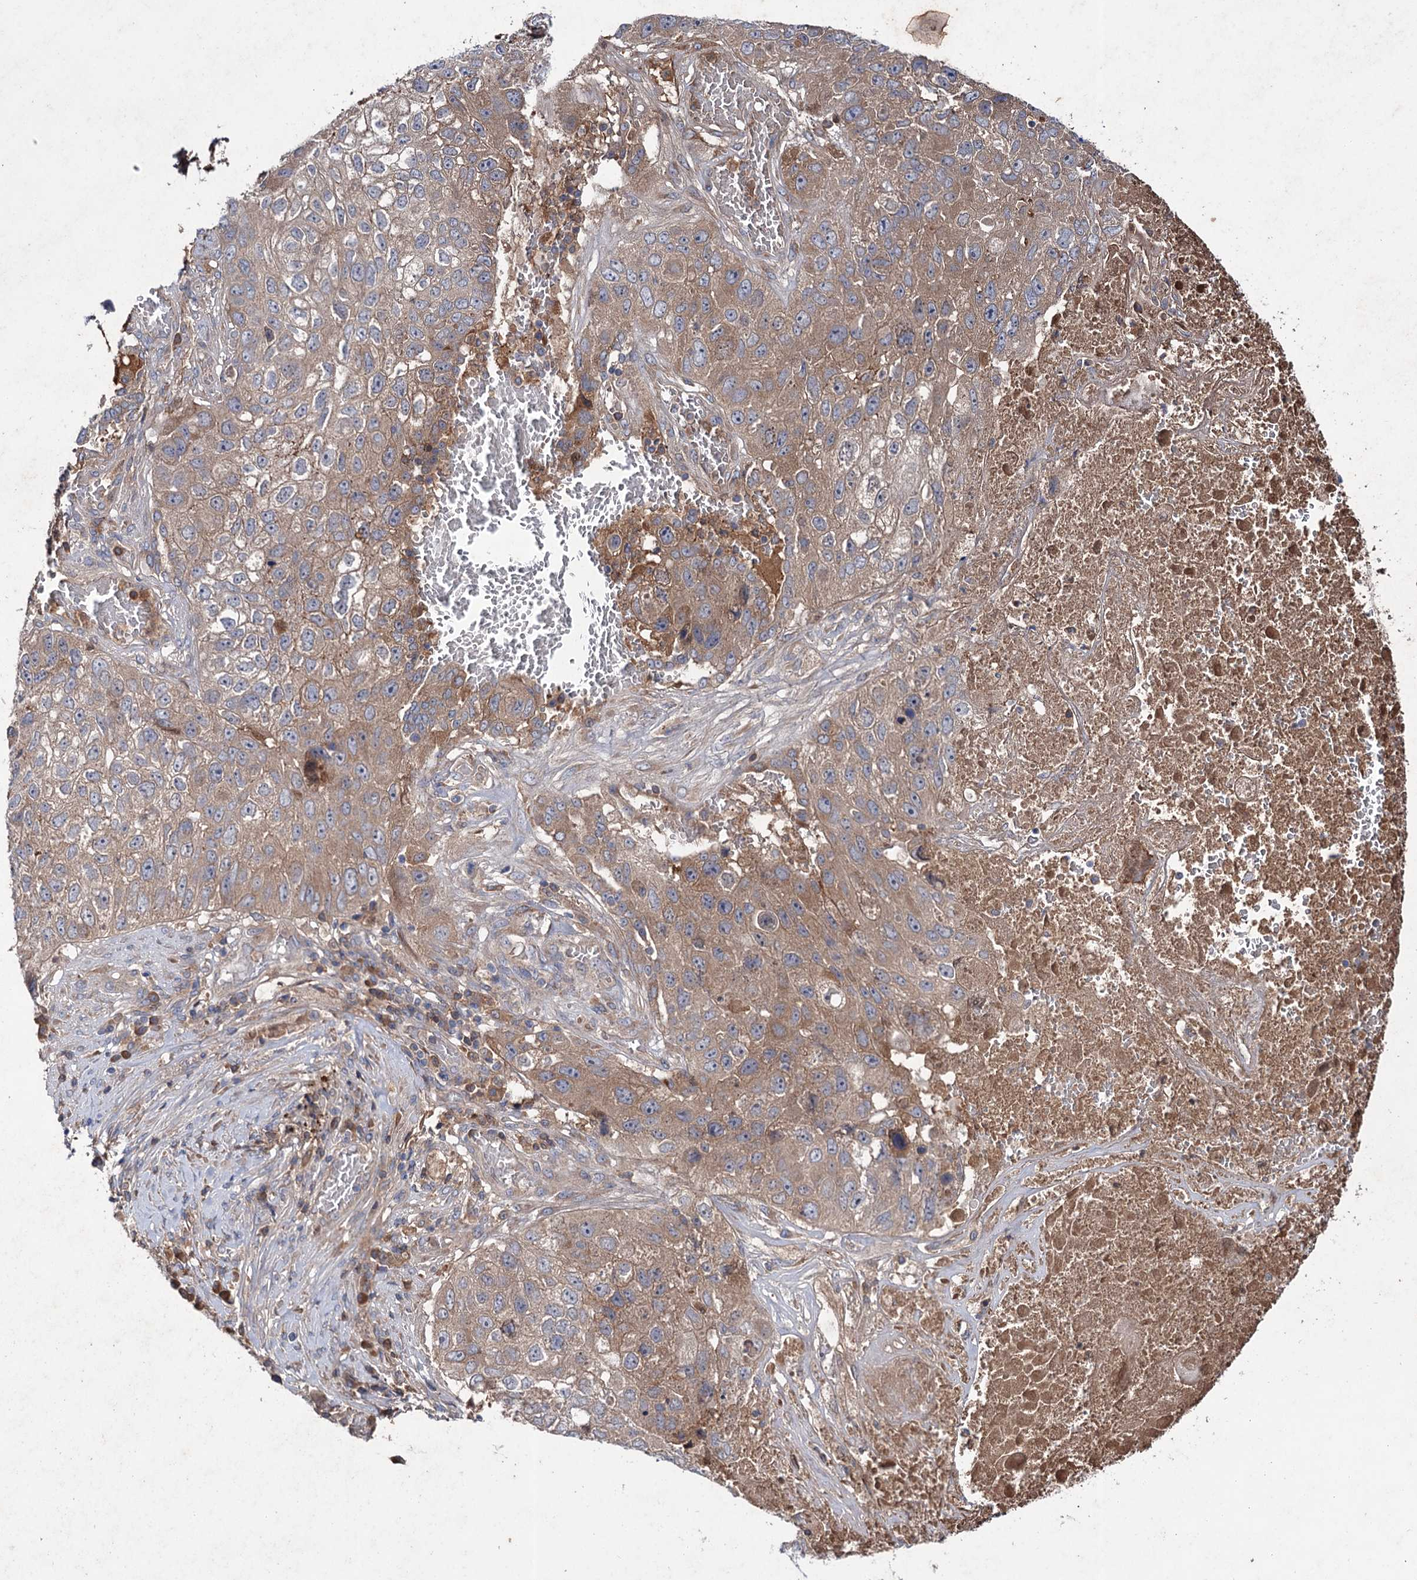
{"staining": {"intensity": "moderate", "quantity": ">75%", "location": "cytoplasmic/membranous"}, "tissue": "lung cancer", "cell_type": "Tumor cells", "image_type": "cancer", "snomed": [{"axis": "morphology", "description": "Squamous cell carcinoma, NOS"}, {"axis": "topography", "description": "Lung"}], "caption": "This histopathology image displays immunohistochemistry (IHC) staining of human squamous cell carcinoma (lung), with medium moderate cytoplasmic/membranous expression in approximately >75% of tumor cells.", "gene": "PTPN3", "patient": {"sex": "male", "age": 61}}